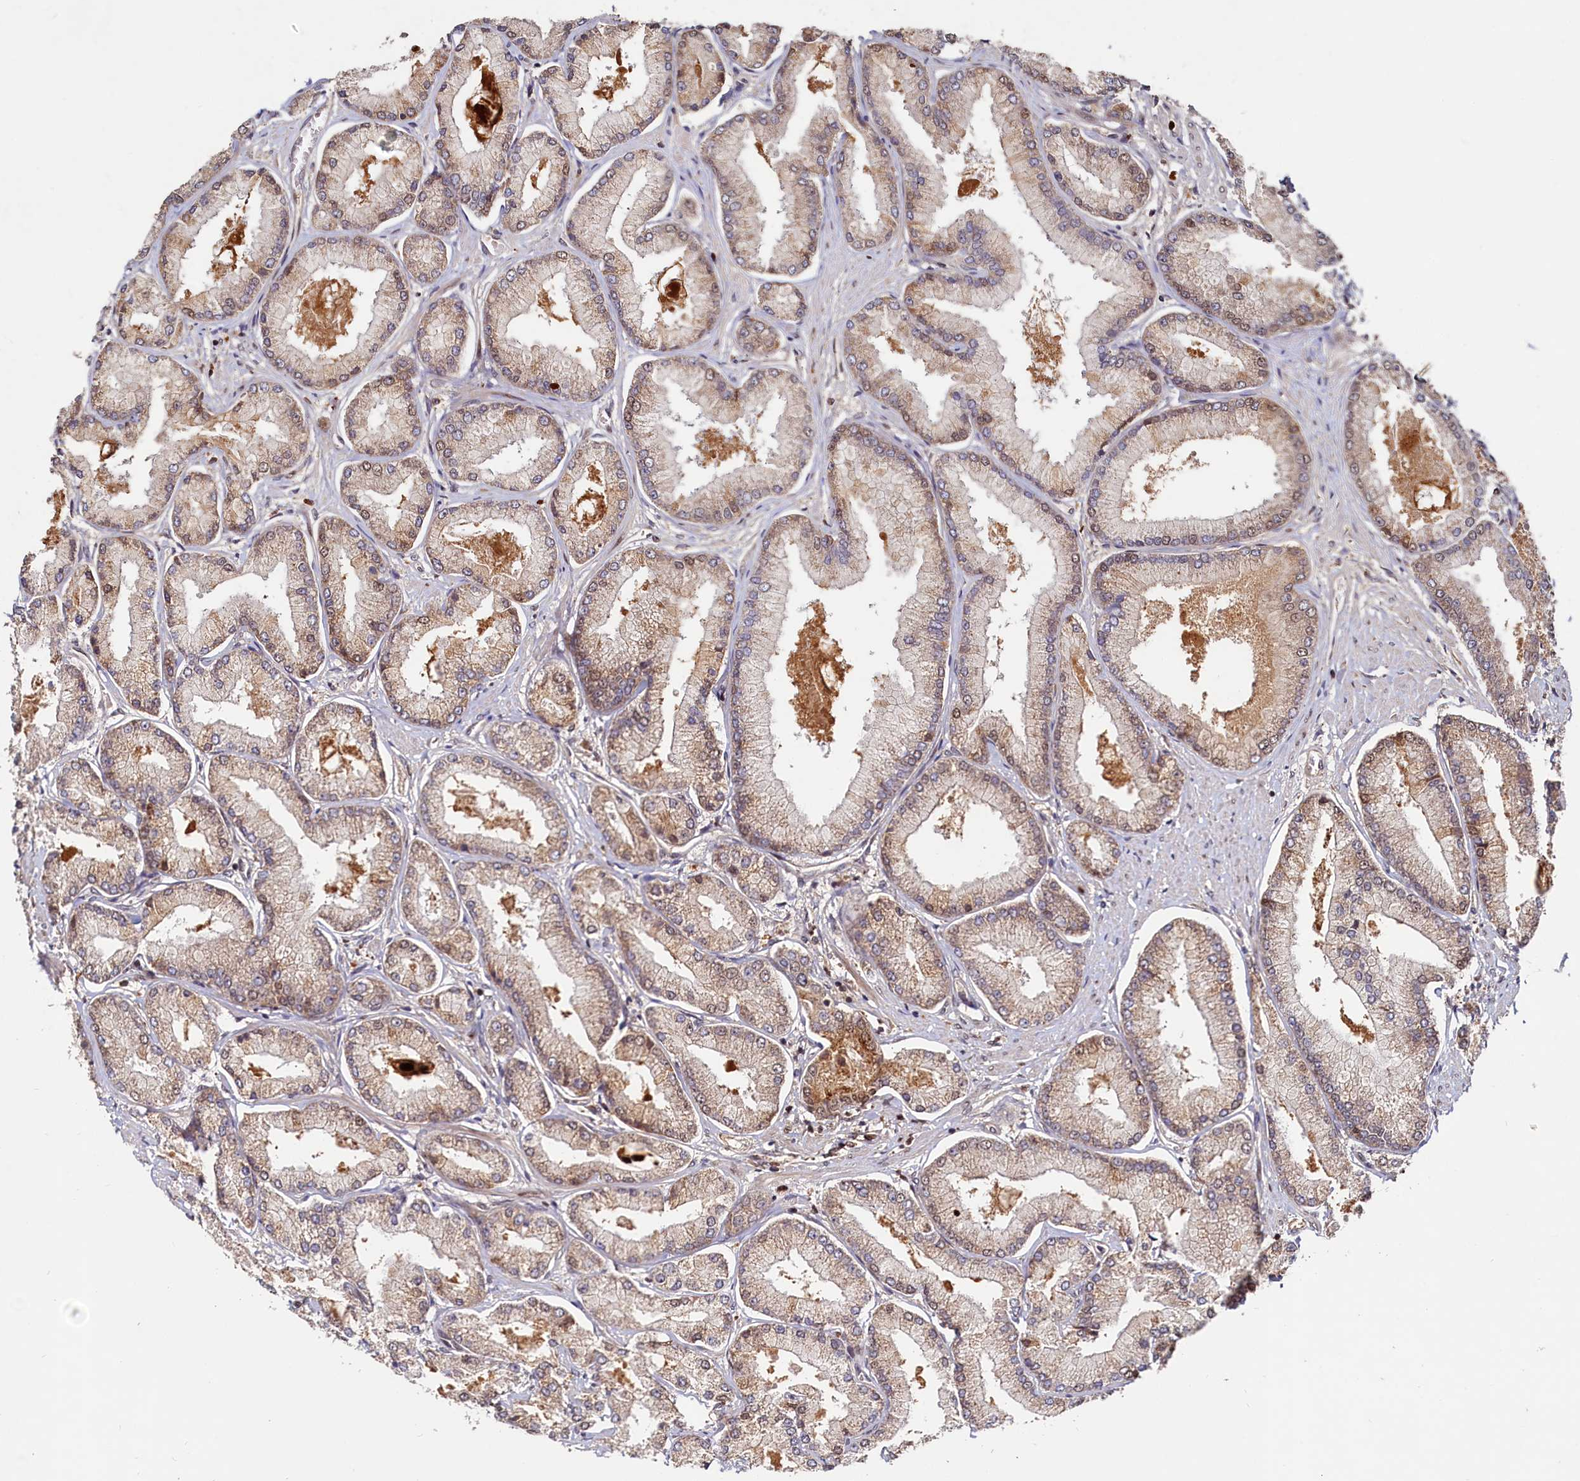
{"staining": {"intensity": "weak", "quantity": "25%-75%", "location": "cytoplasmic/membranous,nuclear"}, "tissue": "prostate cancer", "cell_type": "Tumor cells", "image_type": "cancer", "snomed": [{"axis": "morphology", "description": "Adenocarcinoma, Low grade"}, {"axis": "topography", "description": "Prostate"}], "caption": "Prostate low-grade adenocarcinoma tissue demonstrates weak cytoplasmic/membranous and nuclear staining in about 25%-75% of tumor cells, visualized by immunohistochemistry.", "gene": "TRAPPC4", "patient": {"sex": "male", "age": 74}}